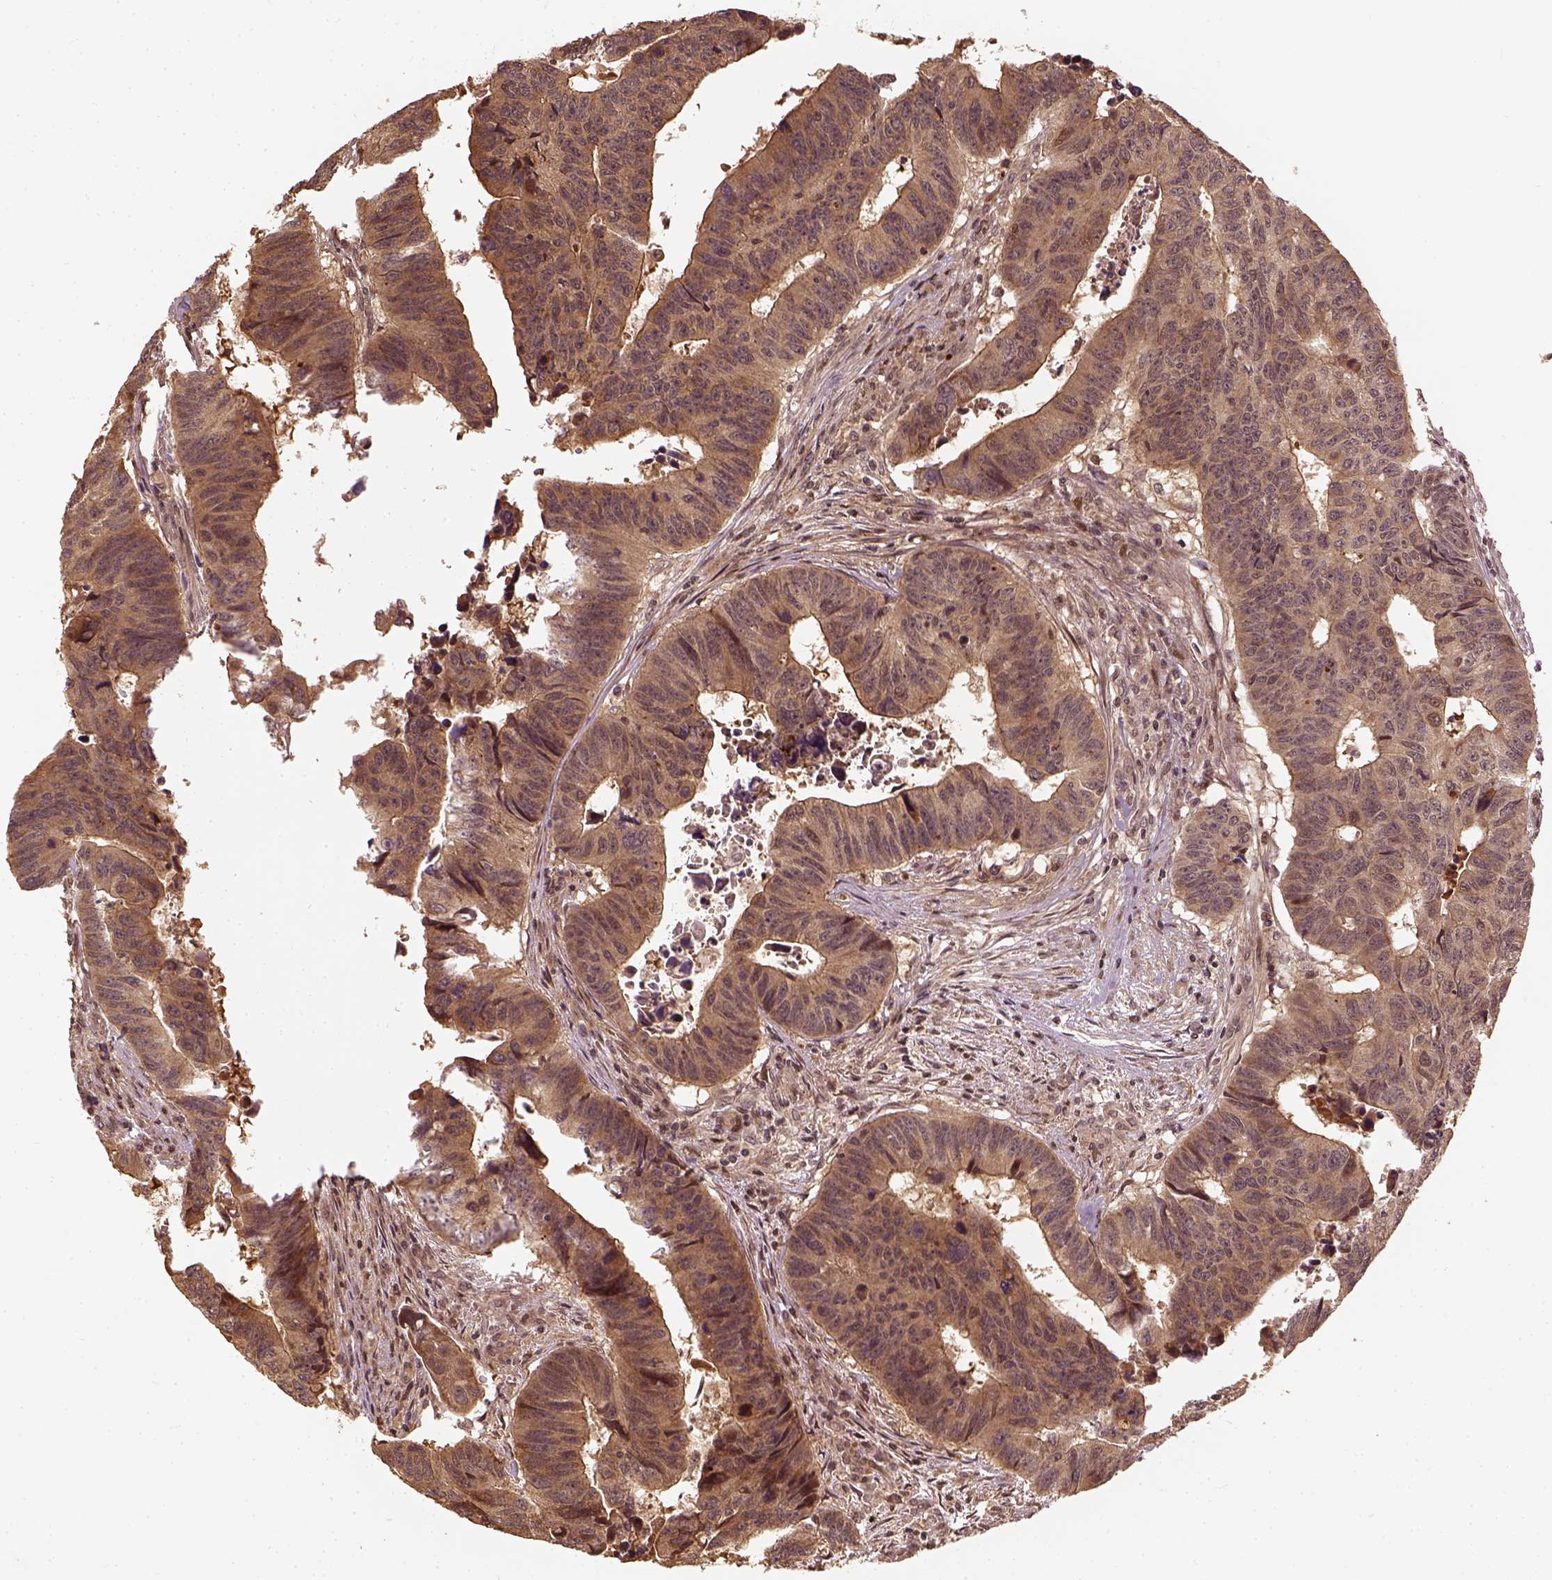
{"staining": {"intensity": "moderate", "quantity": ">75%", "location": "cytoplasmic/membranous"}, "tissue": "colorectal cancer", "cell_type": "Tumor cells", "image_type": "cancer", "snomed": [{"axis": "morphology", "description": "Adenocarcinoma, NOS"}, {"axis": "topography", "description": "Rectum"}], "caption": "About >75% of tumor cells in colorectal cancer display moderate cytoplasmic/membranous protein positivity as visualized by brown immunohistochemical staining.", "gene": "VEGFA", "patient": {"sex": "female", "age": 85}}